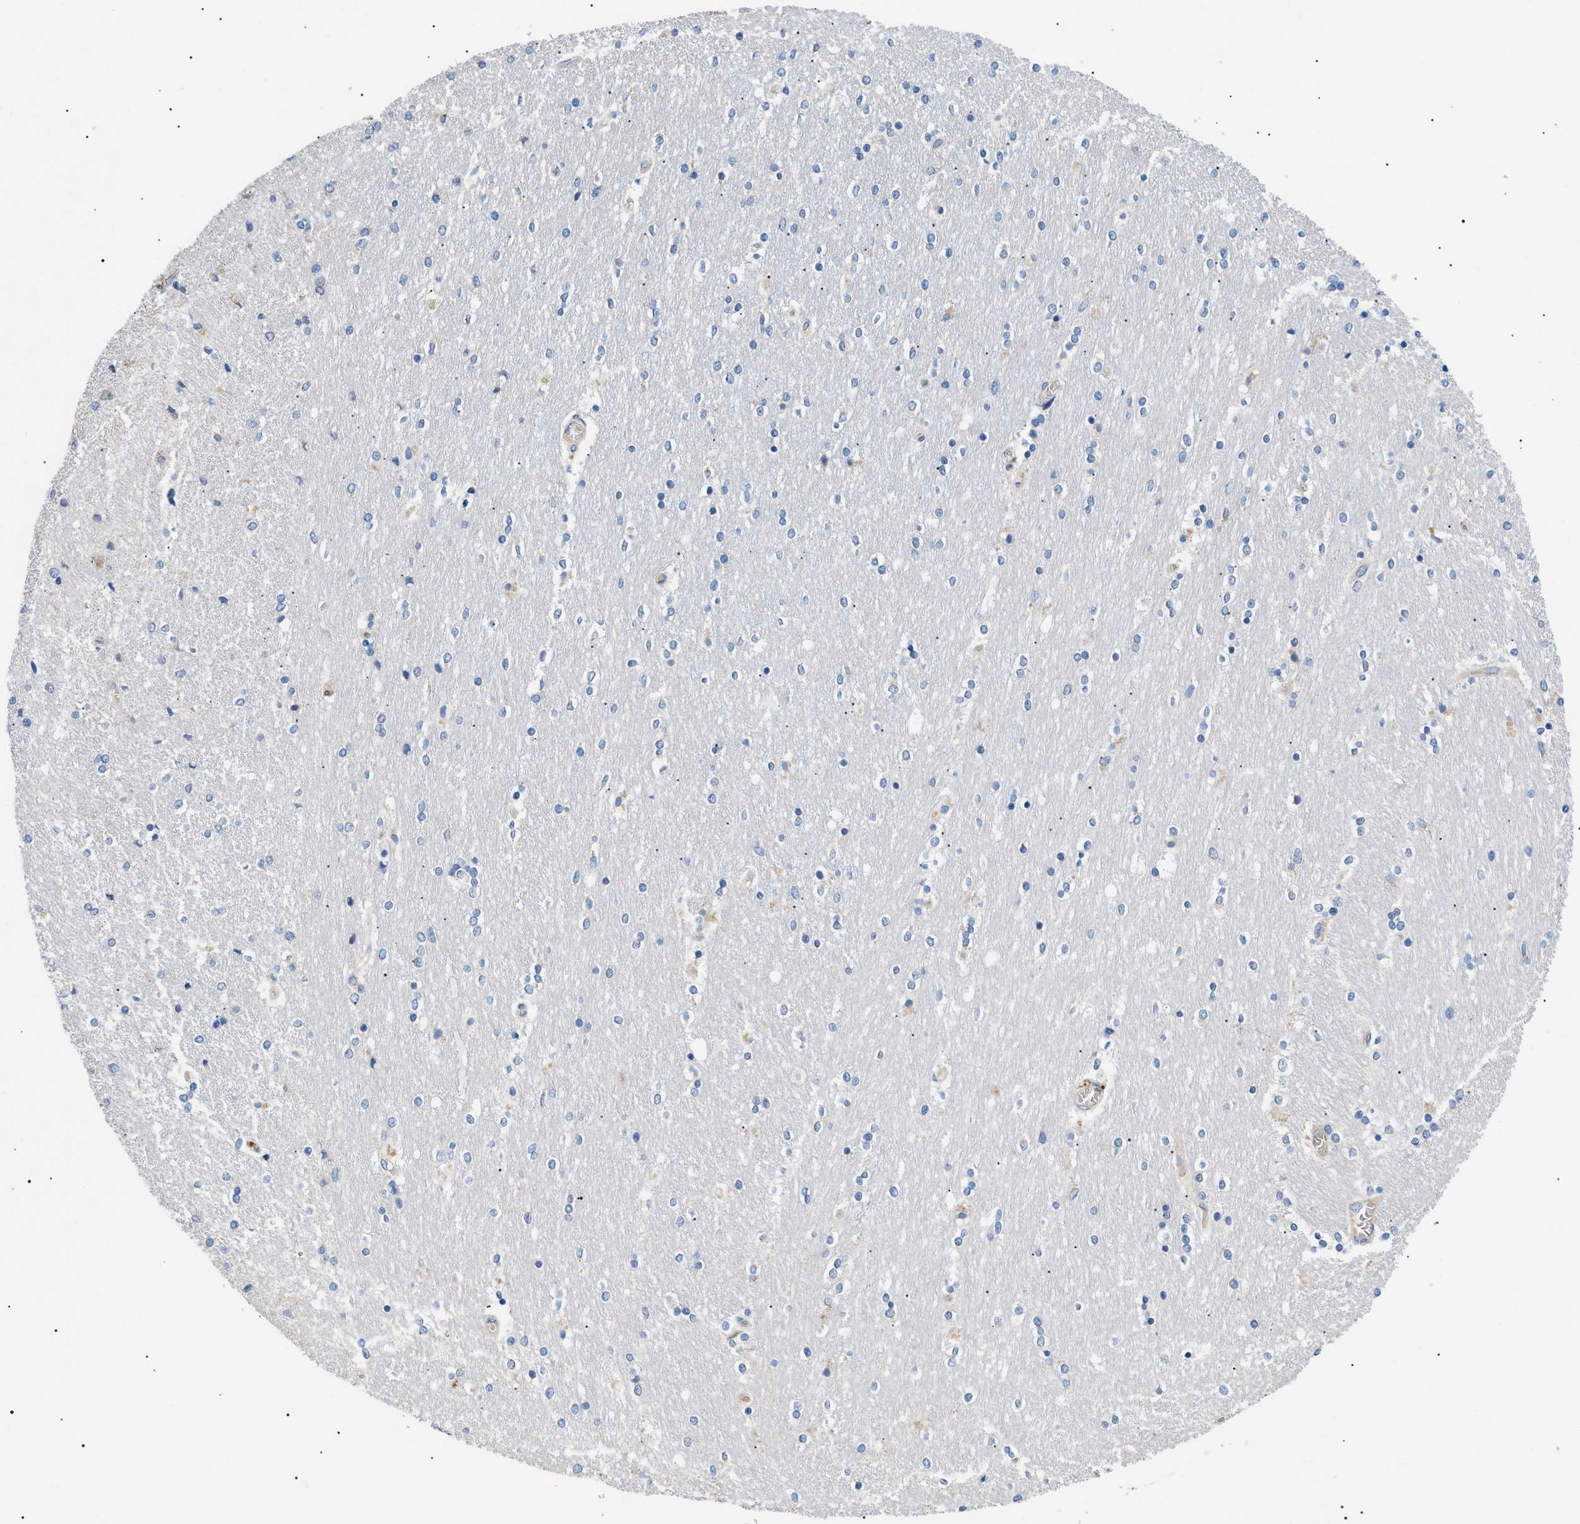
{"staining": {"intensity": "negative", "quantity": "none", "location": "none"}, "tissue": "caudate", "cell_type": "Glial cells", "image_type": "normal", "snomed": [{"axis": "morphology", "description": "Normal tissue, NOS"}, {"axis": "topography", "description": "Lateral ventricle wall"}], "caption": "The micrograph exhibits no significant expression in glial cells of caudate.", "gene": "TOMM6", "patient": {"sex": "female", "age": 54}}